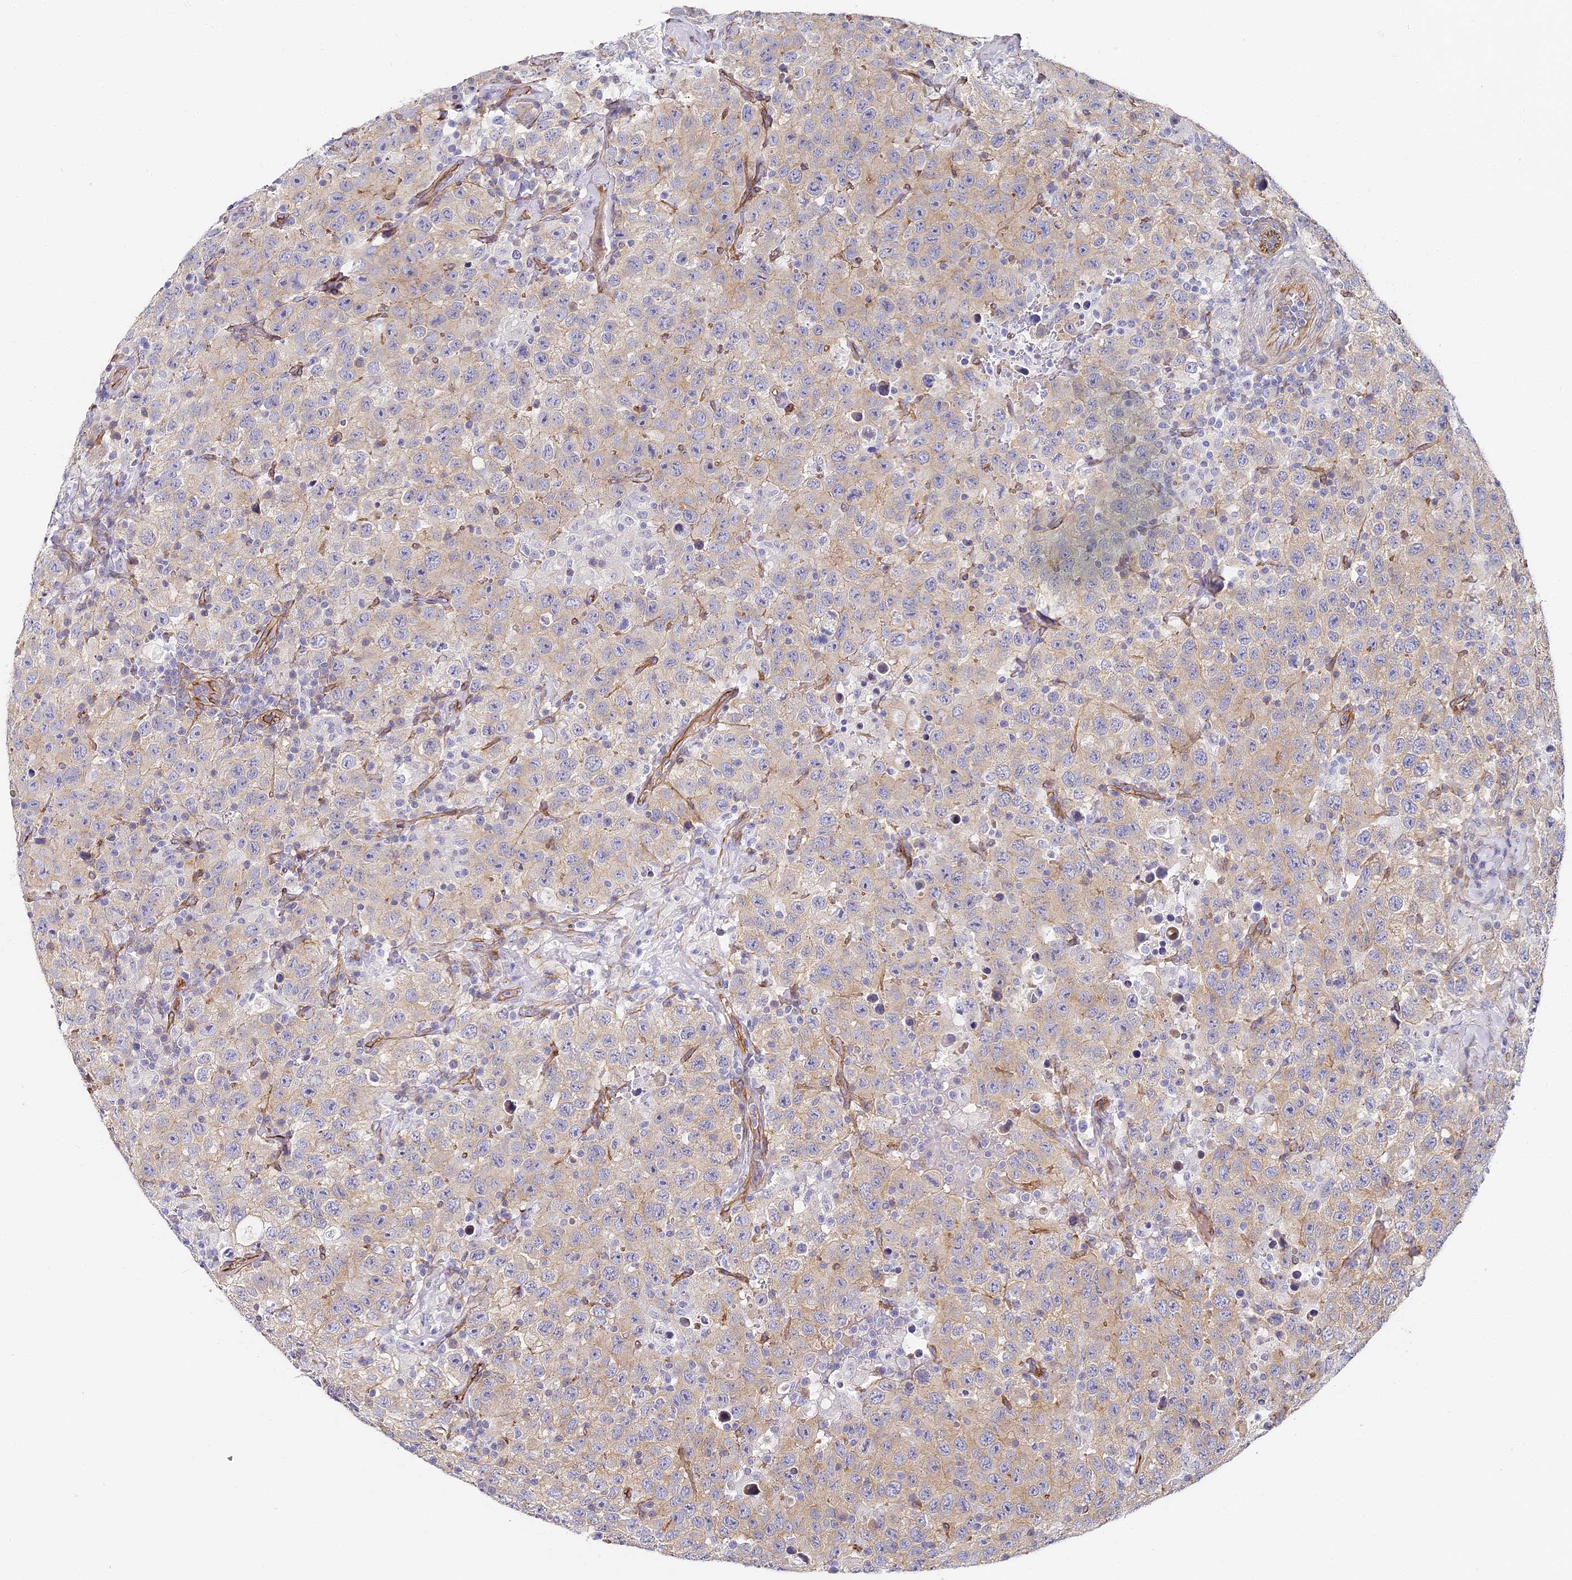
{"staining": {"intensity": "negative", "quantity": "none", "location": "none"}, "tissue": "testis cancer", "cell_type": "Tumor cells", "image_type": "cancer", "snomed": [{"axis": "morphology", "description": "Seminoma, NOS"}, {"axis": "topography", "description": "Testis"}], "caption": "This photomicrograph is of testis cancer (seminoma) stained with immunohistochemistry (IHC) to label a protein in brown with the nuclei are counter-stained blue. There is no staining in tumor cells. The staining is performed using DAB (3,3'-diaminobenzidine) brown chromogen with nuclei counter-stained in using hematoxylin.", "gene": "CCDC30", "patient": {"sex": "male", "age": 41}}